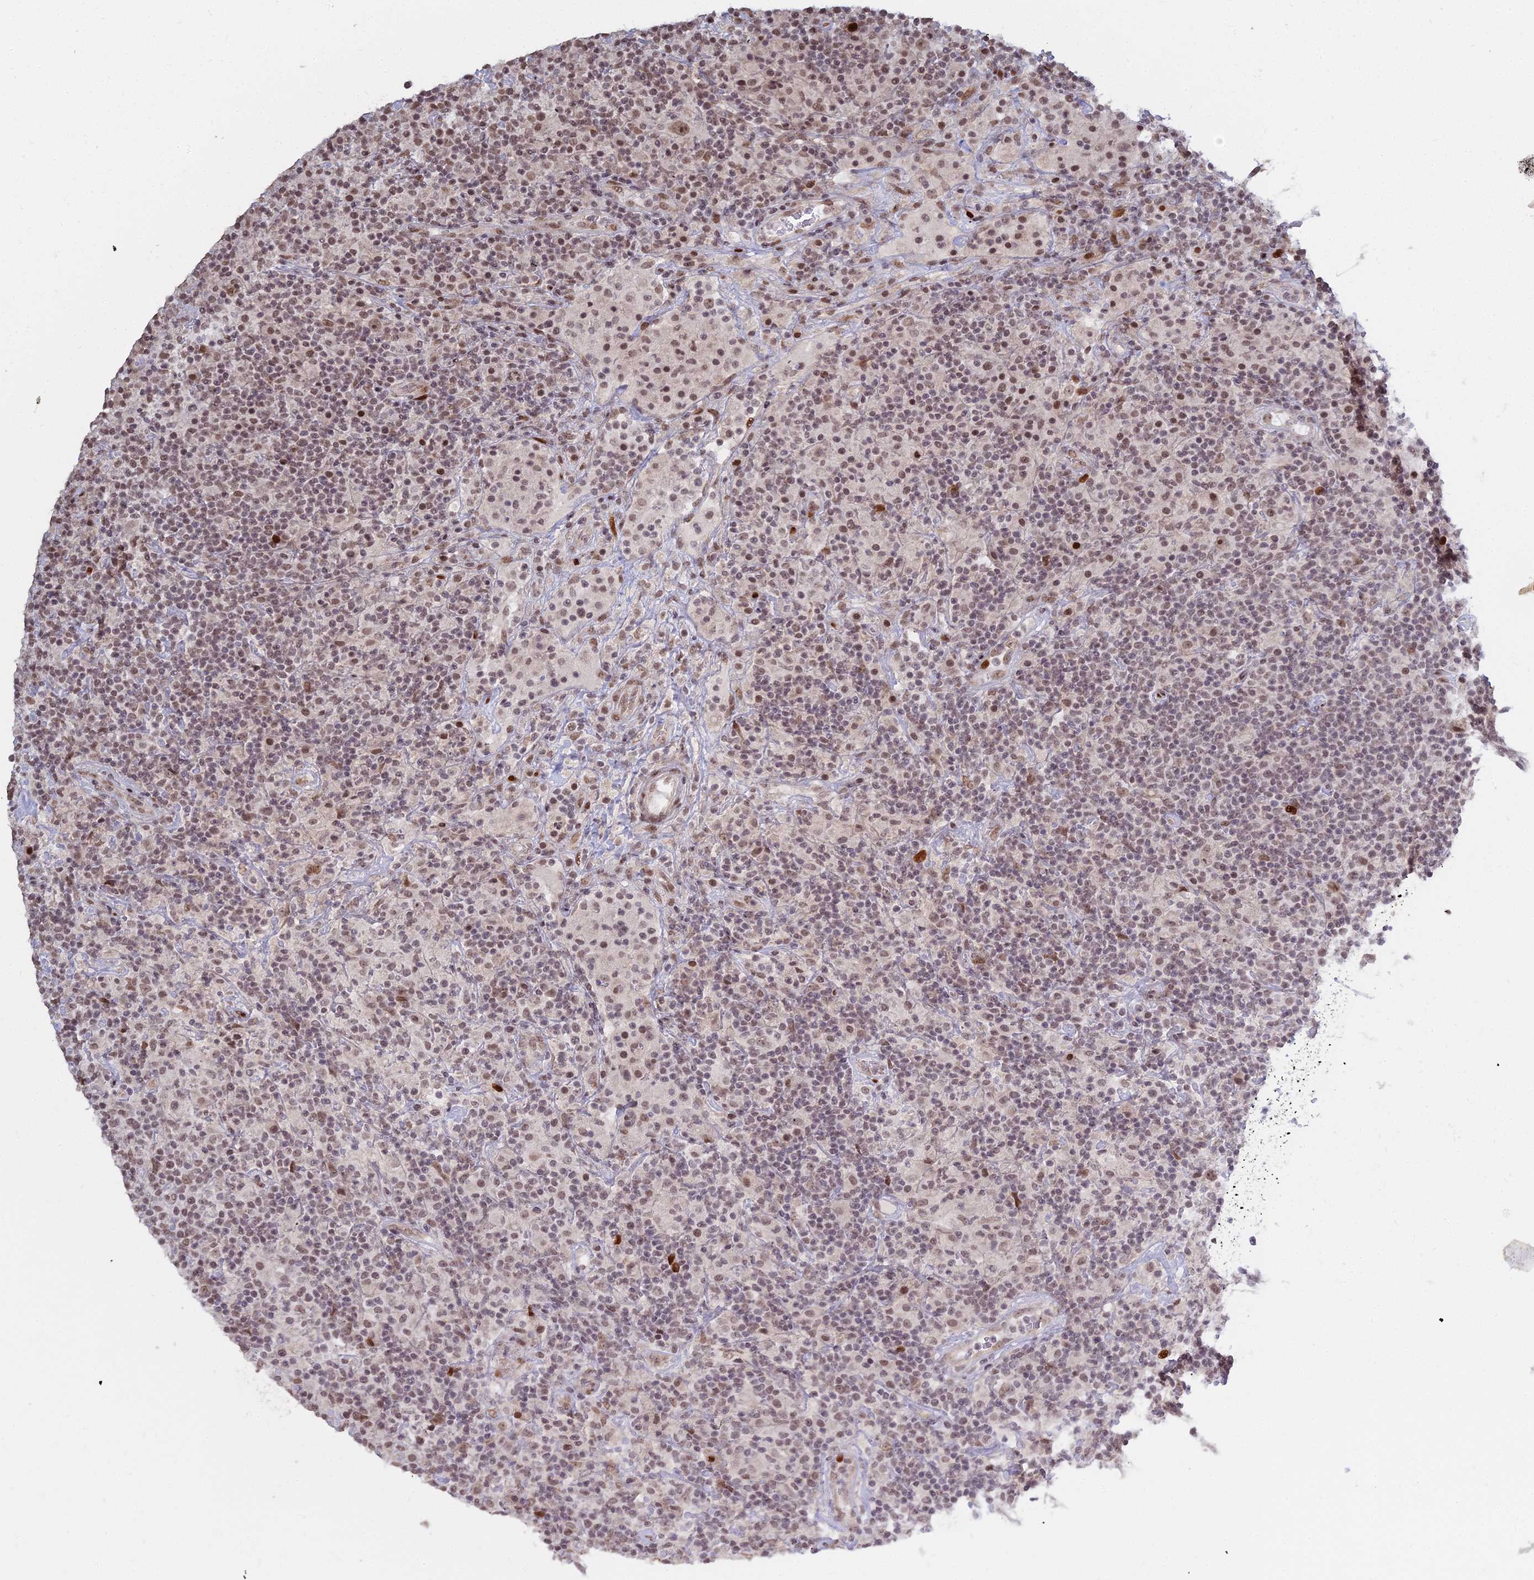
{"staining": {"intensity": "moderate", "quantity": ">75%", "location": "nuclear"}, "tissue": "lymphoma", "cell_type": "Tumor cells", "image_type": "cancer", "snomed": [{"axis": "morphology", "description": "Hodgkin's disease, NOS"}, {"axis": "topography", "description": "Lymph node"}], "caption": "A brown stain labels moderate nuclear expression of a protein in lymphoma tumor cells.", "gene": "ABCA2", "patient": {"sex": "male", "age": 70}}